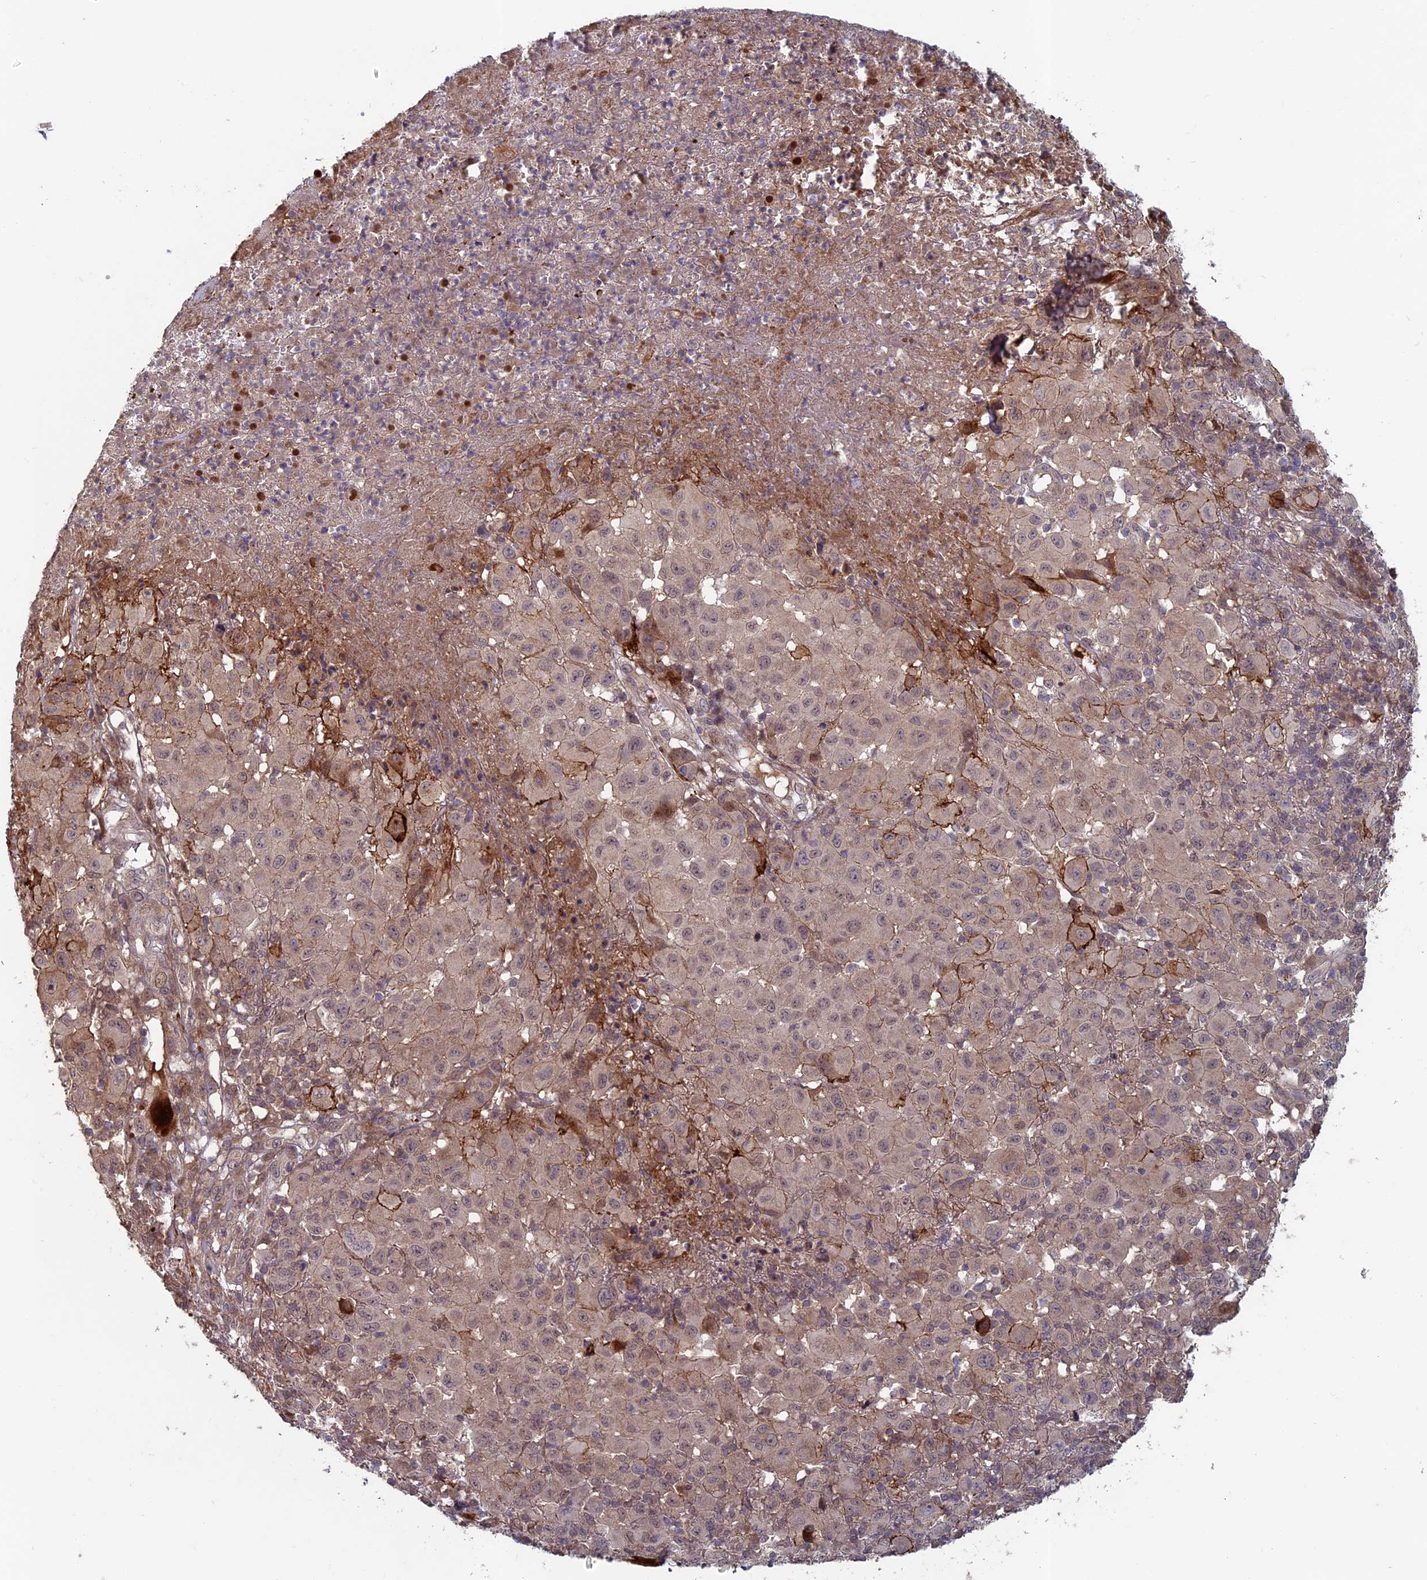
{"staining": {"intensity": "weak", "quantity": "<25%", "location": "cytoplasmic/membranous,nuclear"}, "tissue": "melanoma", "cell_type": "Tumor cells", "image_type": "cancer", "snomed": [{"axis": "morphology", "description": "Malignant melanoma, NOS"}, {"axis": "topography", "description": "Skin"}], "caption": "High magnification brightfield microscopy of malignant melanoma stained with DAB (3,3'-diaminobenzidine) (brown) and counterstained with hematoxylin (blue): tumor cells show no significant staining.", "gene": "RCCD1", "patient": {"sex": "male", "age": 73}}